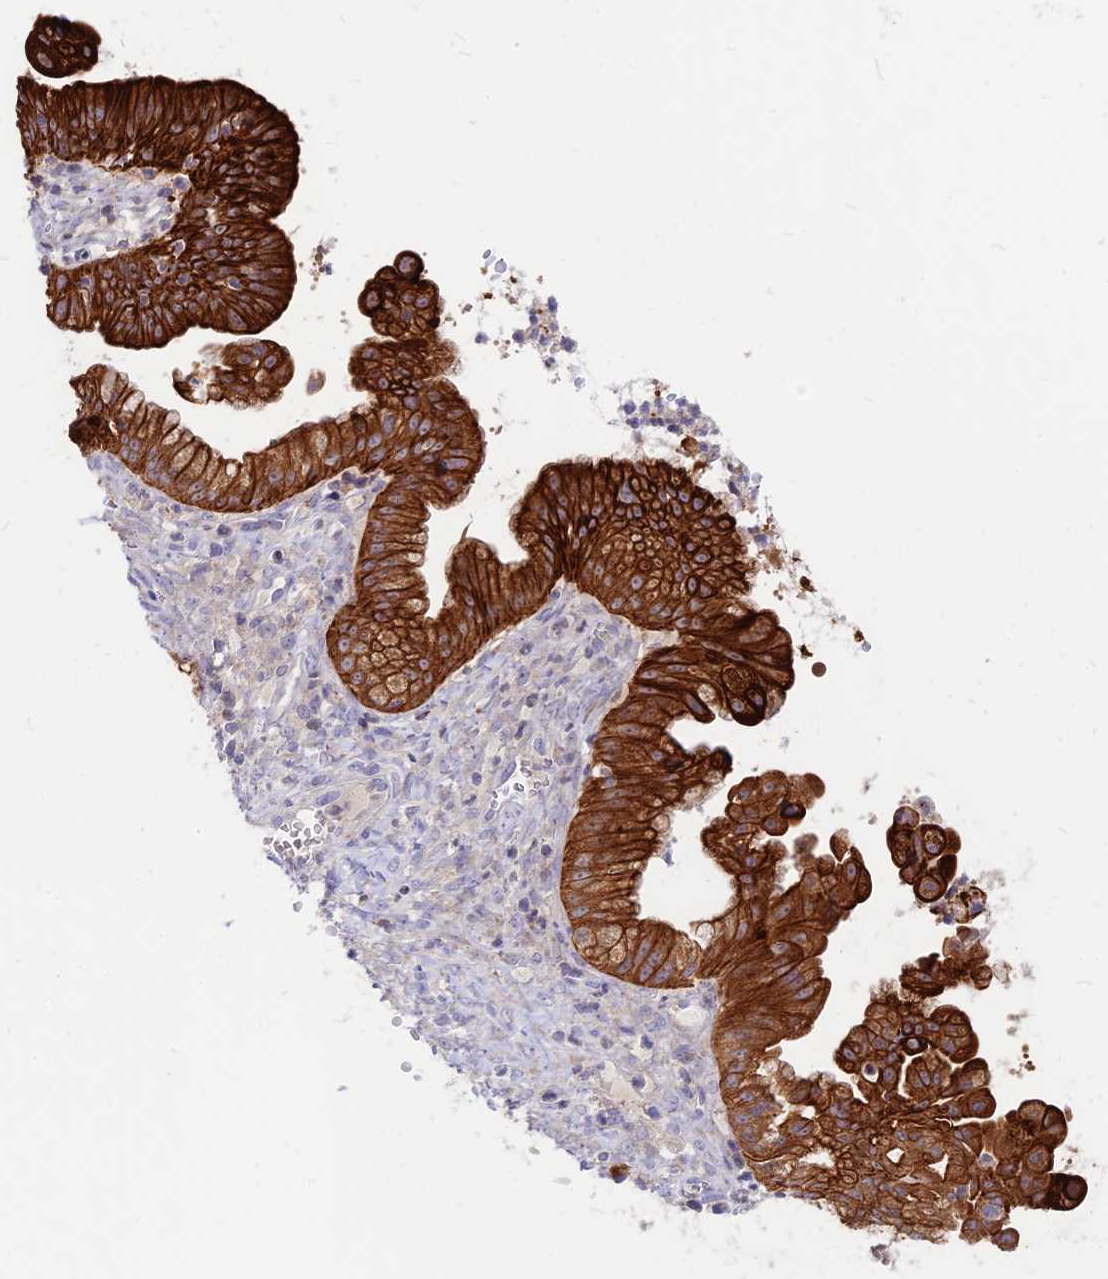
{"staining": {"intensity": "strong", "quantity": ">75%", "location": "cytoplasmic/membranous"}, "tissue": "ovarian cancer", "cell_type": "Tumor cells", "image_type": "cancer", "snomed": [{"axis": "morphology", "description": "Cystadenocarcinoma, mucinous, NOS"}, {"axis": "topography", "description": "Ovary"}], "caption": "Immunohistochemical staining of human mucinous cystadenocarcinoma (ovarian) displays high levels of strong cytoplasmic/membranous protein positivity in about >75% of tumor cells.", "gene": "DENND2D", "patient": {"sex": "female", "age": 70}}